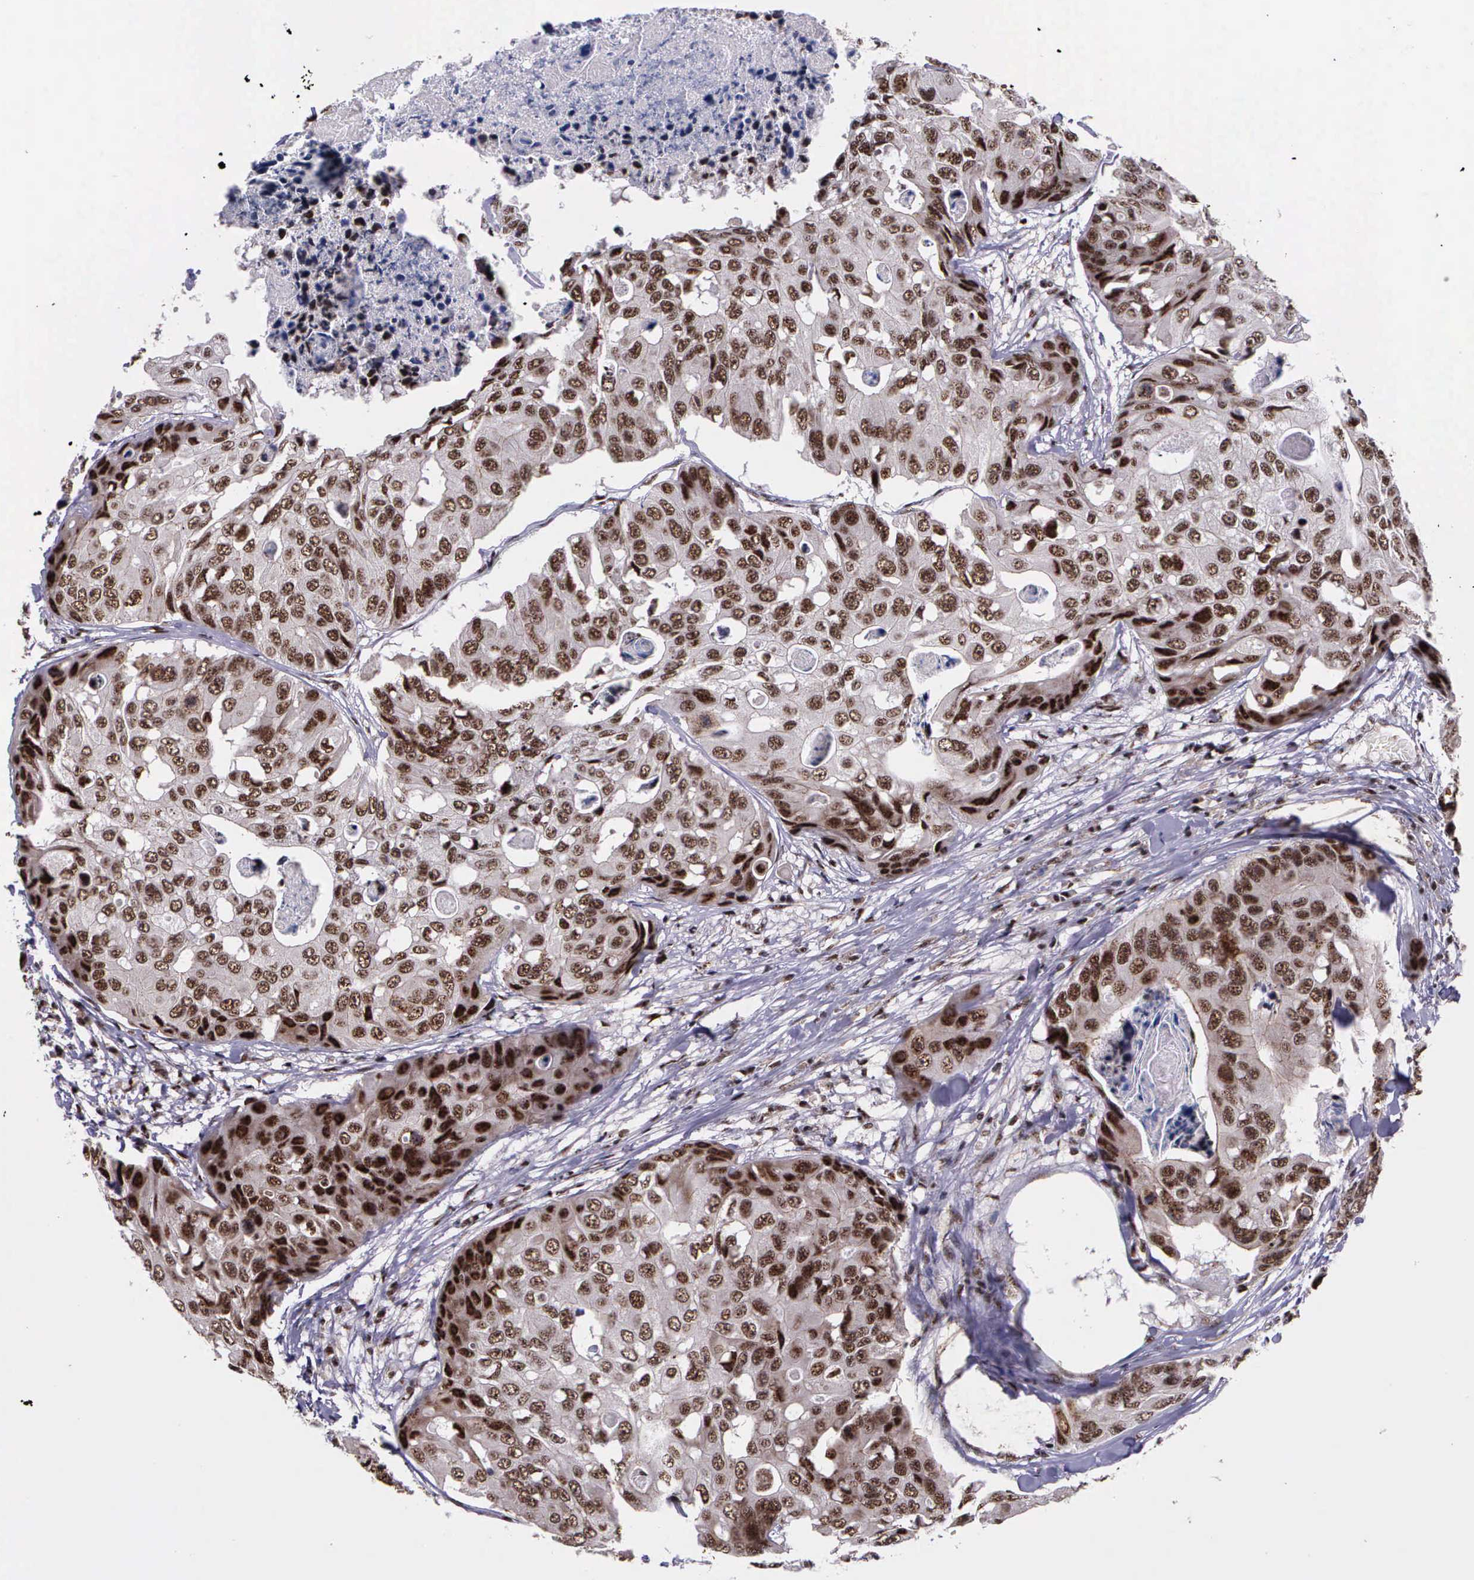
{"staining": {"intensity": "moderate", "quantity": ">75%", "location": "nuclear"}, "tissue": "colorectal cancer", "cell_type": "Tumor cells", "image_type": "cancer", "snomed": [{"axis": "morphology", "description": "Adenocarcinoma, NOS"}, {"axis": "topography", "description": "Colon"}], "caption": "A medium amount of moderate nuclear expression is appreciated in approximately >75% of tumor cells in colorectal cancer (adenocarcinoma) tissue. (Stains: DAB (3,3'-diaminobenzidine) in brown, nuclei in blue, Microscopy: brightfield microscopy at high magnification).", "gene": "FAM47A", "patient": {"sex": "female", "age": 86}}